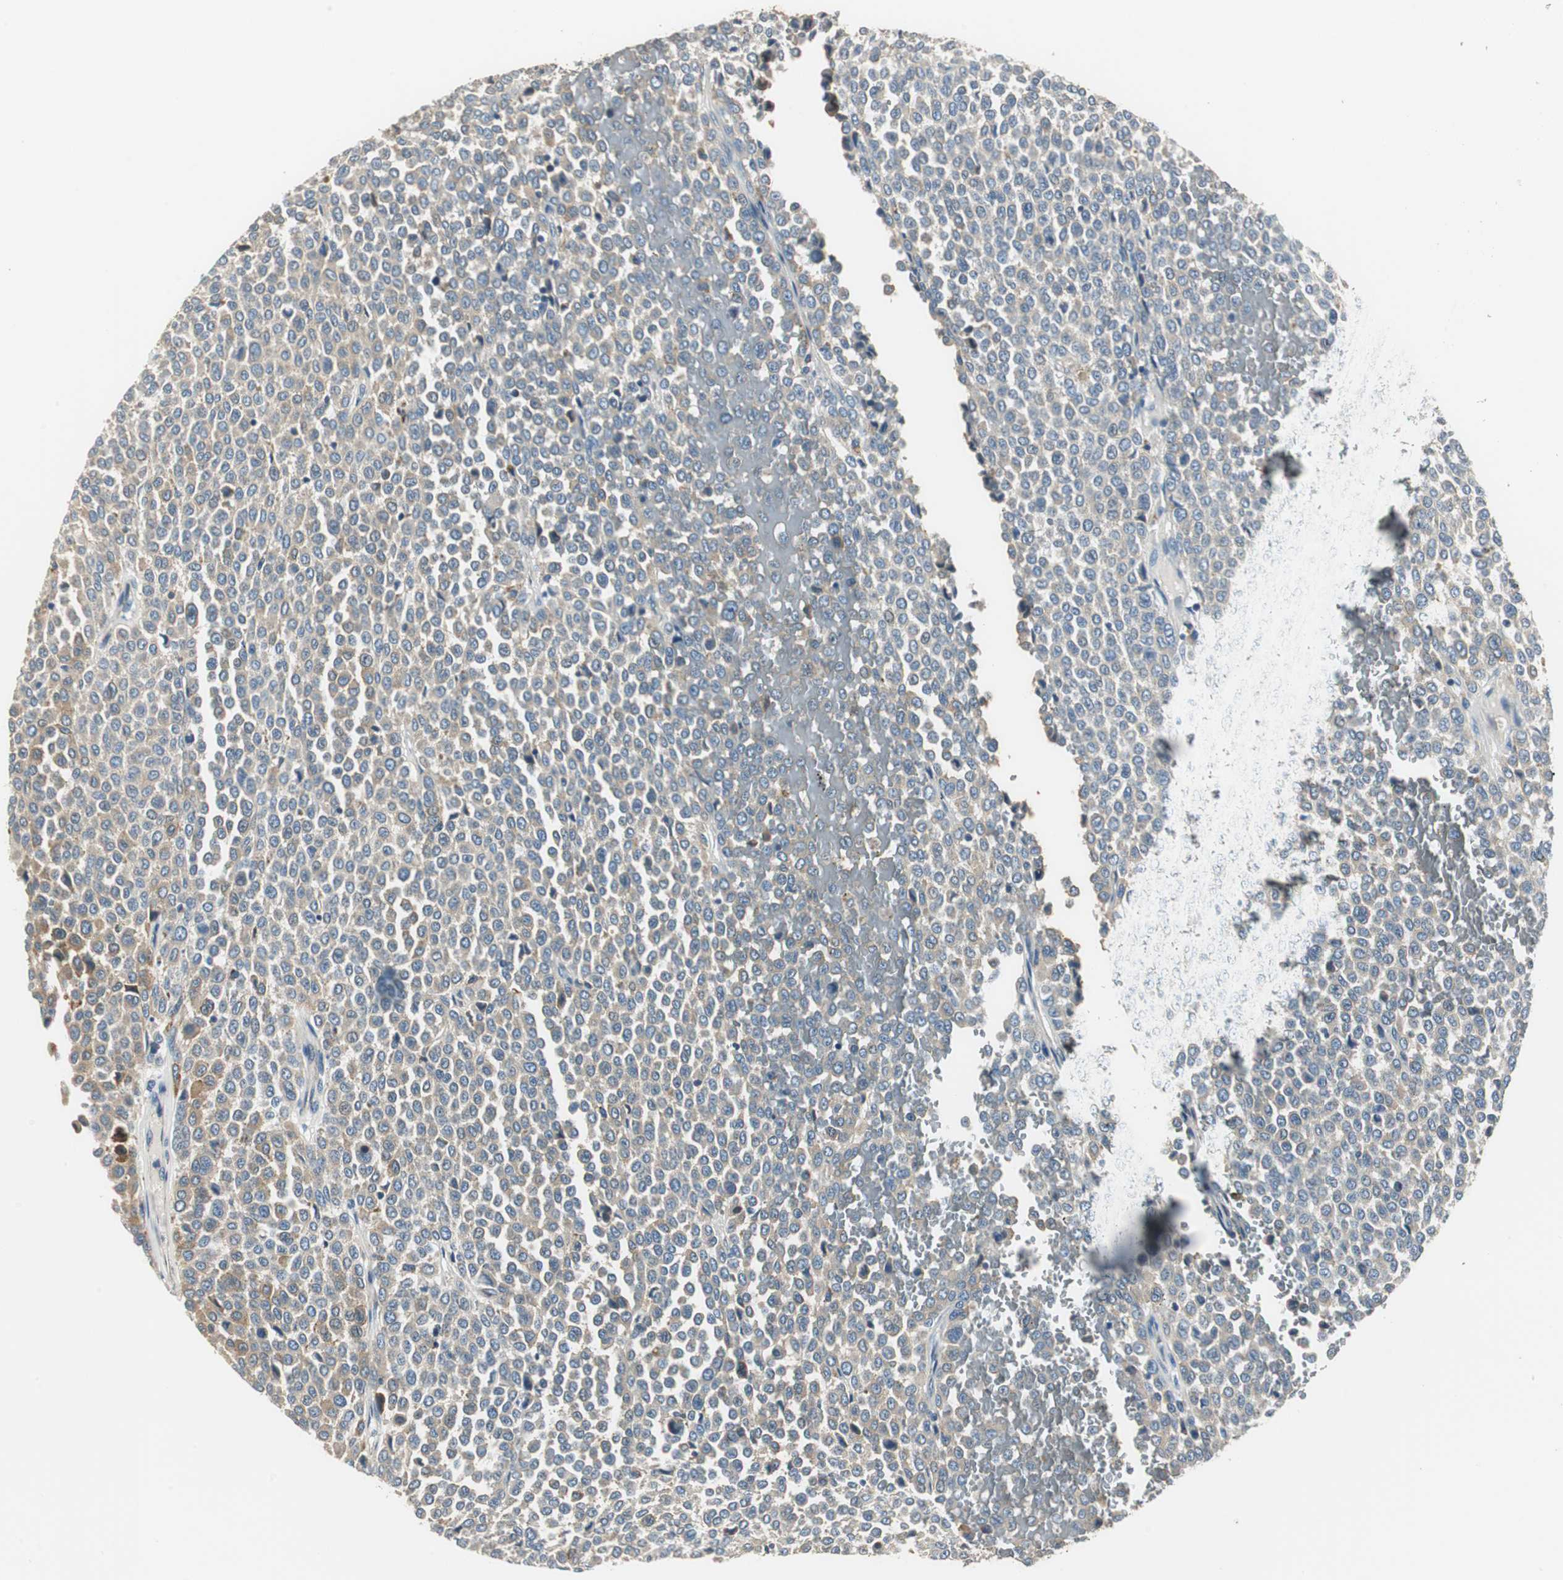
{"staining": {"intensity": "weak", "quantity": "25%-75%", "location": "cytoplasmic/membranous"}, "tissue": "melanoma", "cell_type": "Tumor cells", "image_type": "cancer", "snomed": [{"axis": "morphology", "description": "Malignant melanoma, Metastatic site"}, {"axis": "topography", "description": "Pancreas"}], "caption": "Immunohistochemistry histopathology image of neoplastic tissue: melanoma stained using IHC demonstrates low levels of weak protein expression localized specifically in the cytoplasmic/membranous of tumor cells, appearing as a cytoplasmic/membranous brown color.", "gene": "NIT1", "patient": {"sex": "female", "age": 30}}